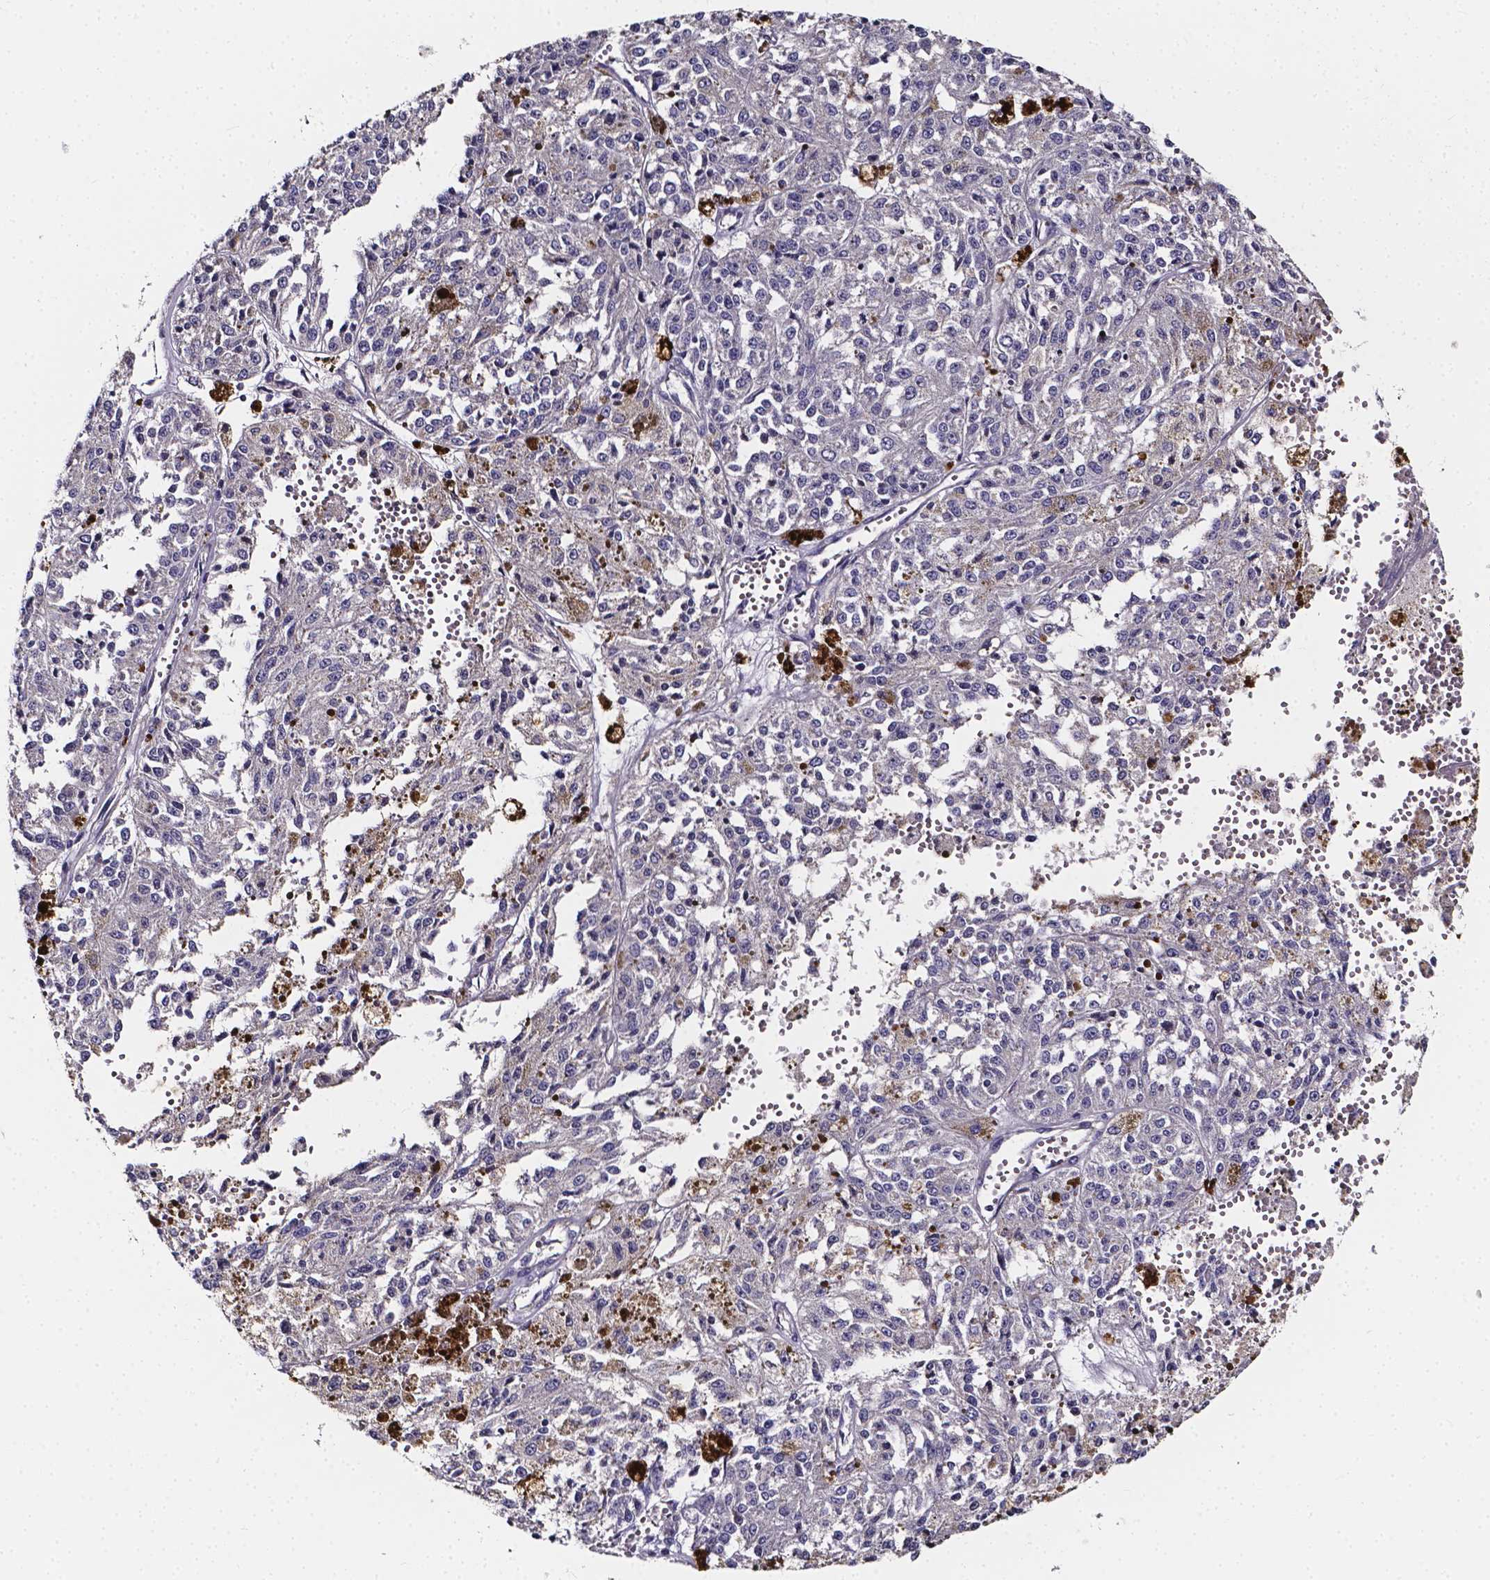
{"staining": {"intensity": "negative", "quantity": "none", "location": "none"}, "tissue": "melanoma", "cell_type": "Tumor cells", "image_type": "cancer", "snomed": [{"axis": "morphology", "description": "Malignant melanoma, Metastatic site"}, {"axis": "topography", "description": "Lymph node"}], "caption": "Histopathology image shows no significant protein staining in tumor cells of malignant melanoma (metastatic site).", "gene": "THEMIS", "patient": {"sex": "female", "age": 64}}